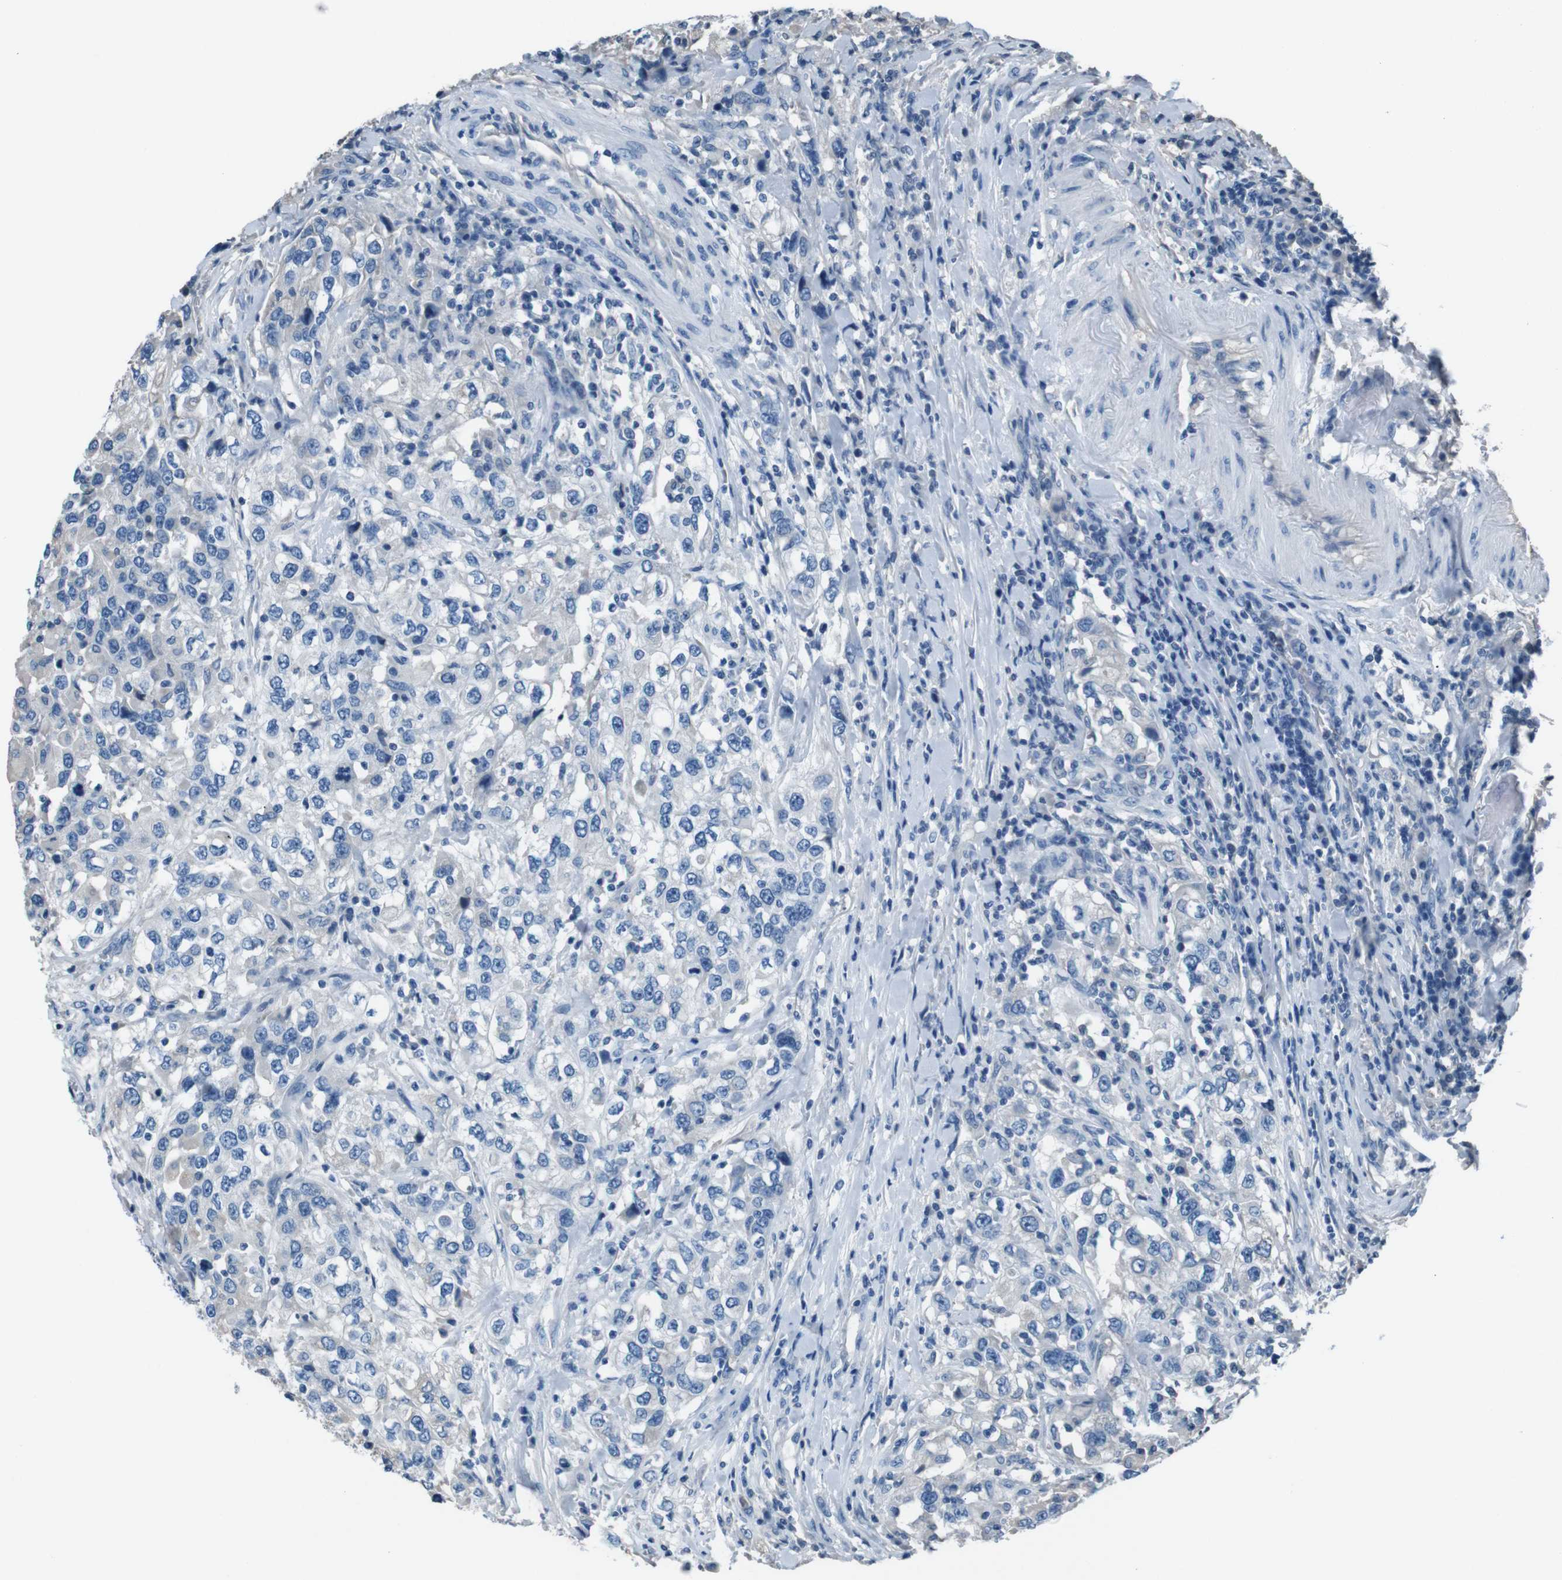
{"staining": {"intensity": "negative", "quantity": "none", "location": "none"}, "tissue": "urothelial cancer", "cell_type": "Tumor cells", "image_type": "cancer", "snomed": [{"axis": "morphology", "description": "Urothelial carcinoma, High grade"}, {"axis": "topography", "description": "Urinary bladder"}], "caption": "The IHC micrograph has no significant staining in tumor cells of urothelial cancer tissue. (Brightfield microscopy of DAB immunohistochemistry at high magnification).", "gene": "LEP", "patient": {"sex": "female", "age": 80}}